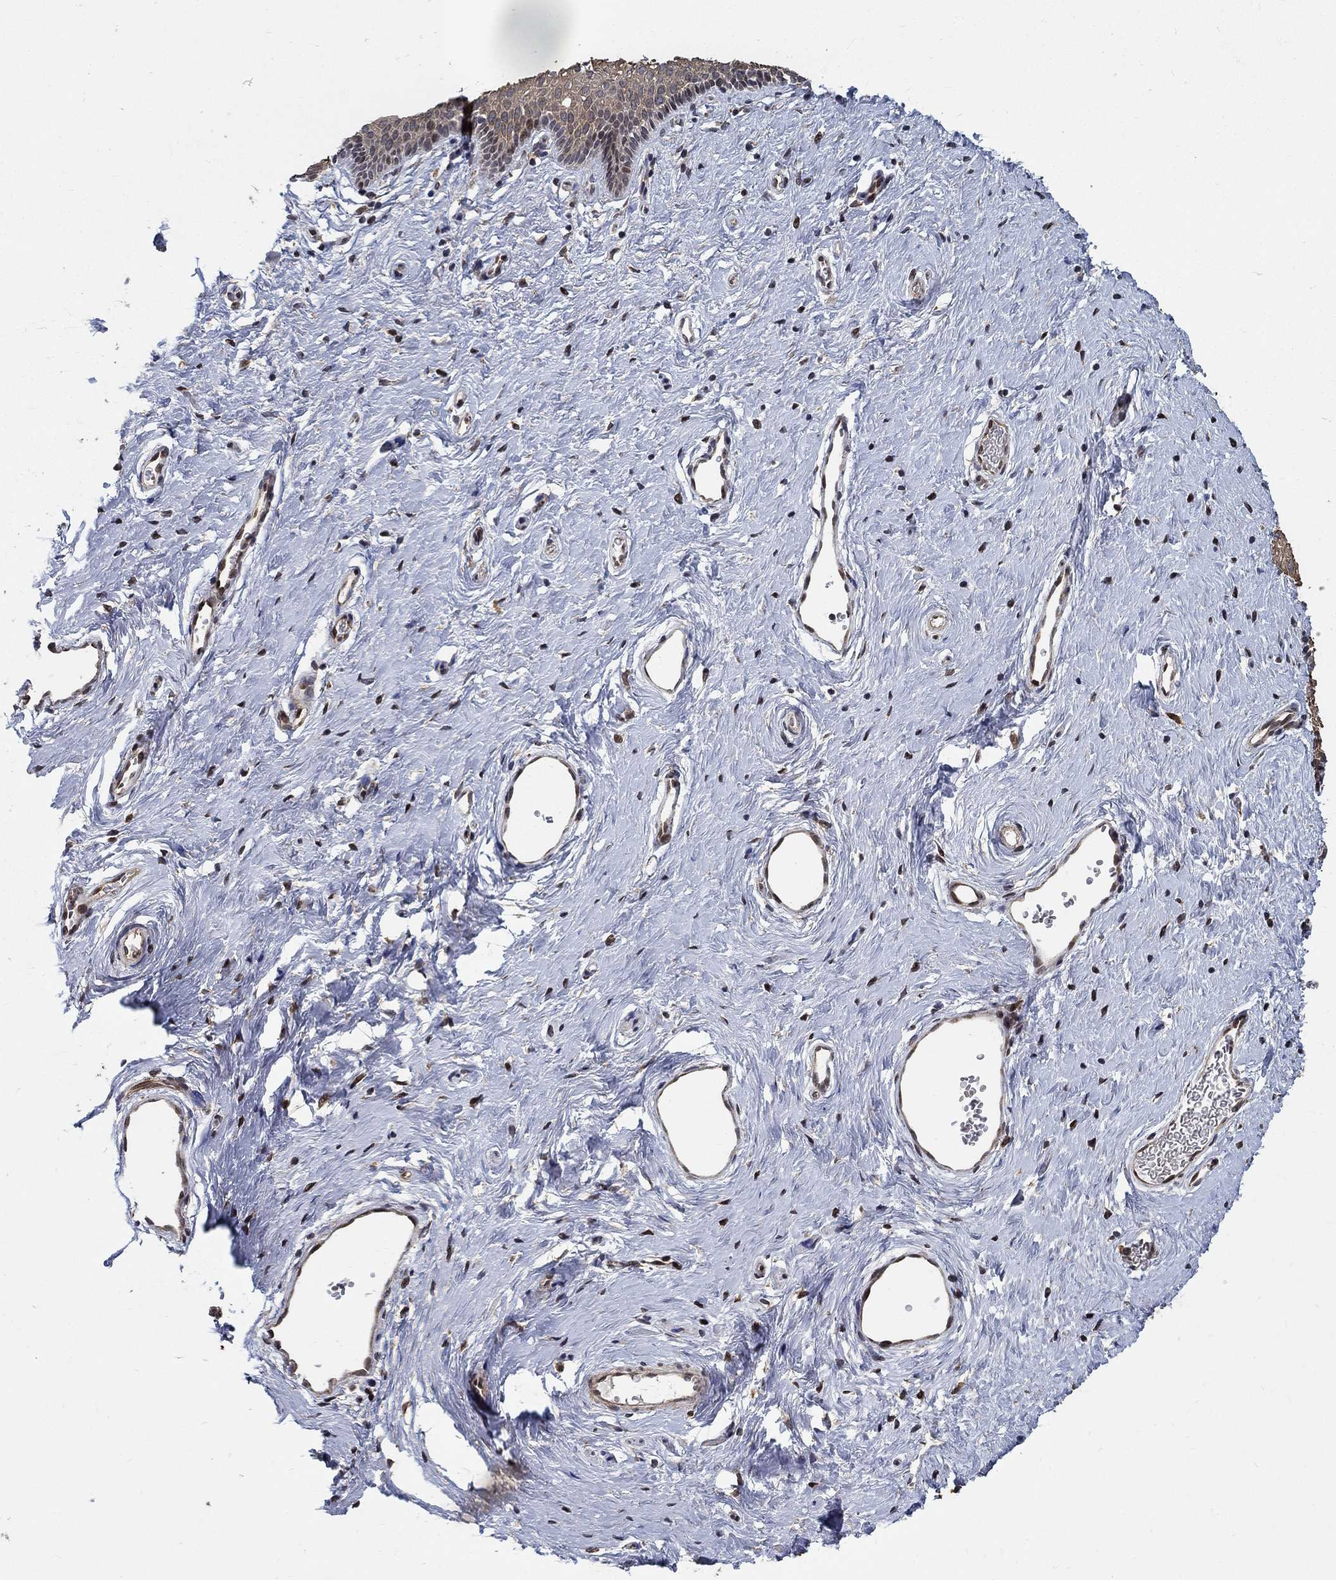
{"staining": {"intensity": "weak", "quantity": ">75%", "location": "cytoplasmic/membranous"}, "tissue": "vagina", "cell_type": "Squamous epithelial cells", "image_type": "normal", "snomed": [{"axis": "morphology", "description": "Normal tissue, NOS"}, {"axis": "topography", "description": "Vagina"}], "caption": "This image displays immunohistochemistry (IHC) staining of unremarkable vagina, with low weak cytoplasmic/membranous staining in about >75% of squamous epithelial cells.", "gene": "ZNF594", "patient": {"sex": "female", "age": 36}}